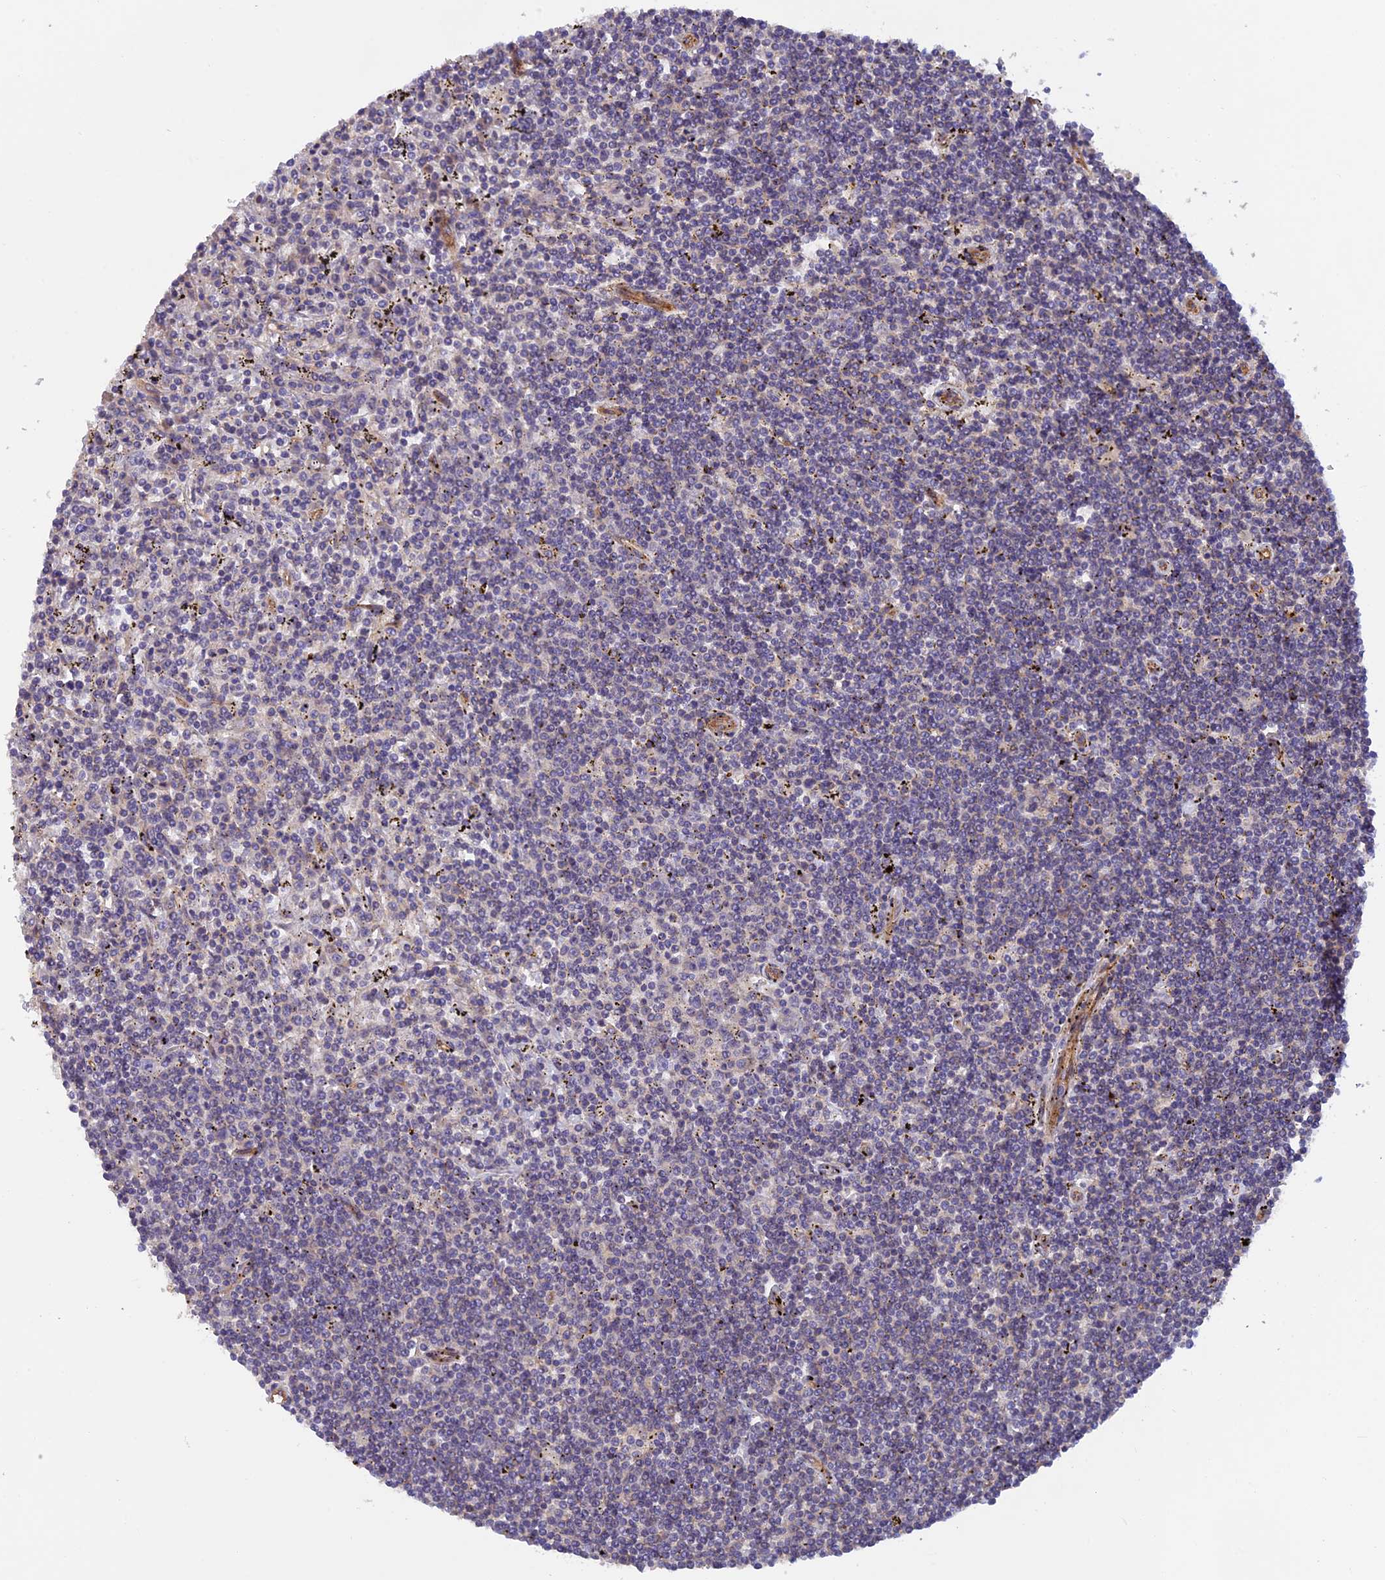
{"staining": {"intensity": "negative", "quantity": "none", "location": "none"}, "tissue": "lymphoma", "cell_type": "Tumor cells", "image_type": "cancer", "snomed": [{"axis": "morphology", "description": "Malignant lymphoma, non-Hodgkin's type, Low grade"}, {"axis": "topography", "description": "Spleen"}], "caption": "A high-resolution histopathology image shows IHC staining of low-grade malignant lymphoma, non-Hodgkin's type, which reveals no significant positivity in tumor cells.", "gene": "ADAMTS15", "patient": {"sex": "male", "age": 76}}